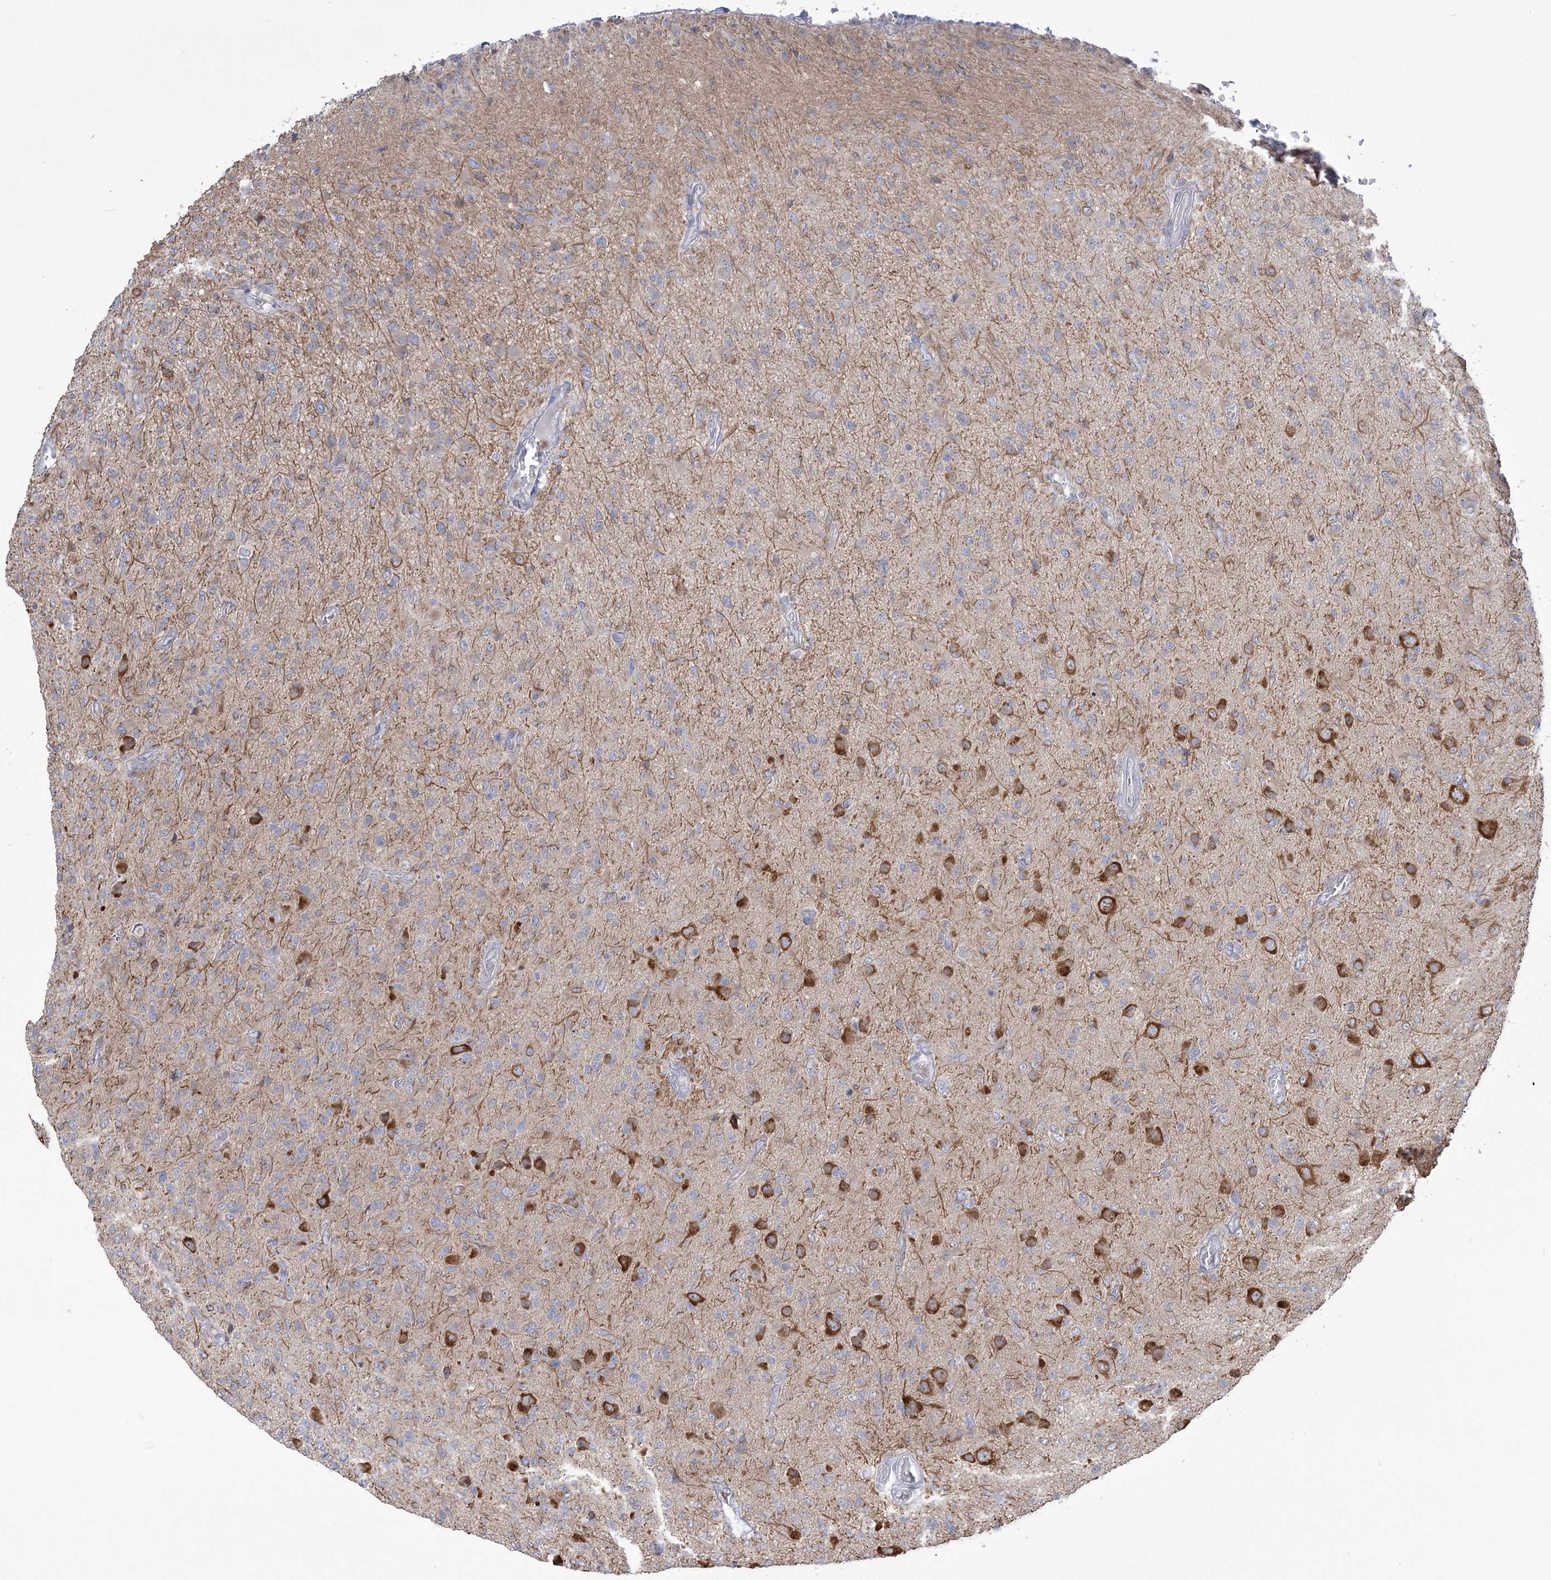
{"staining": {"intensity": "weak", "quantity": "25%-75%", "location": "cytoplasmic/membranous"}, "tissue": "glioma", "cell_type": "Tumor cells", "image_type": "cancer", "snomed": [{"axis": "morphology", "description": "Glioma, malignant, High grade"}, {"axis": "topography", "description": "Brain"}], "caption": "Protein staining exhibits weak cytoplasmic/membranous expression in about 25%-75% of tumor cells in glioma.", "gene": "FARSB", "patient": {"sex": "female", "age": 57}}